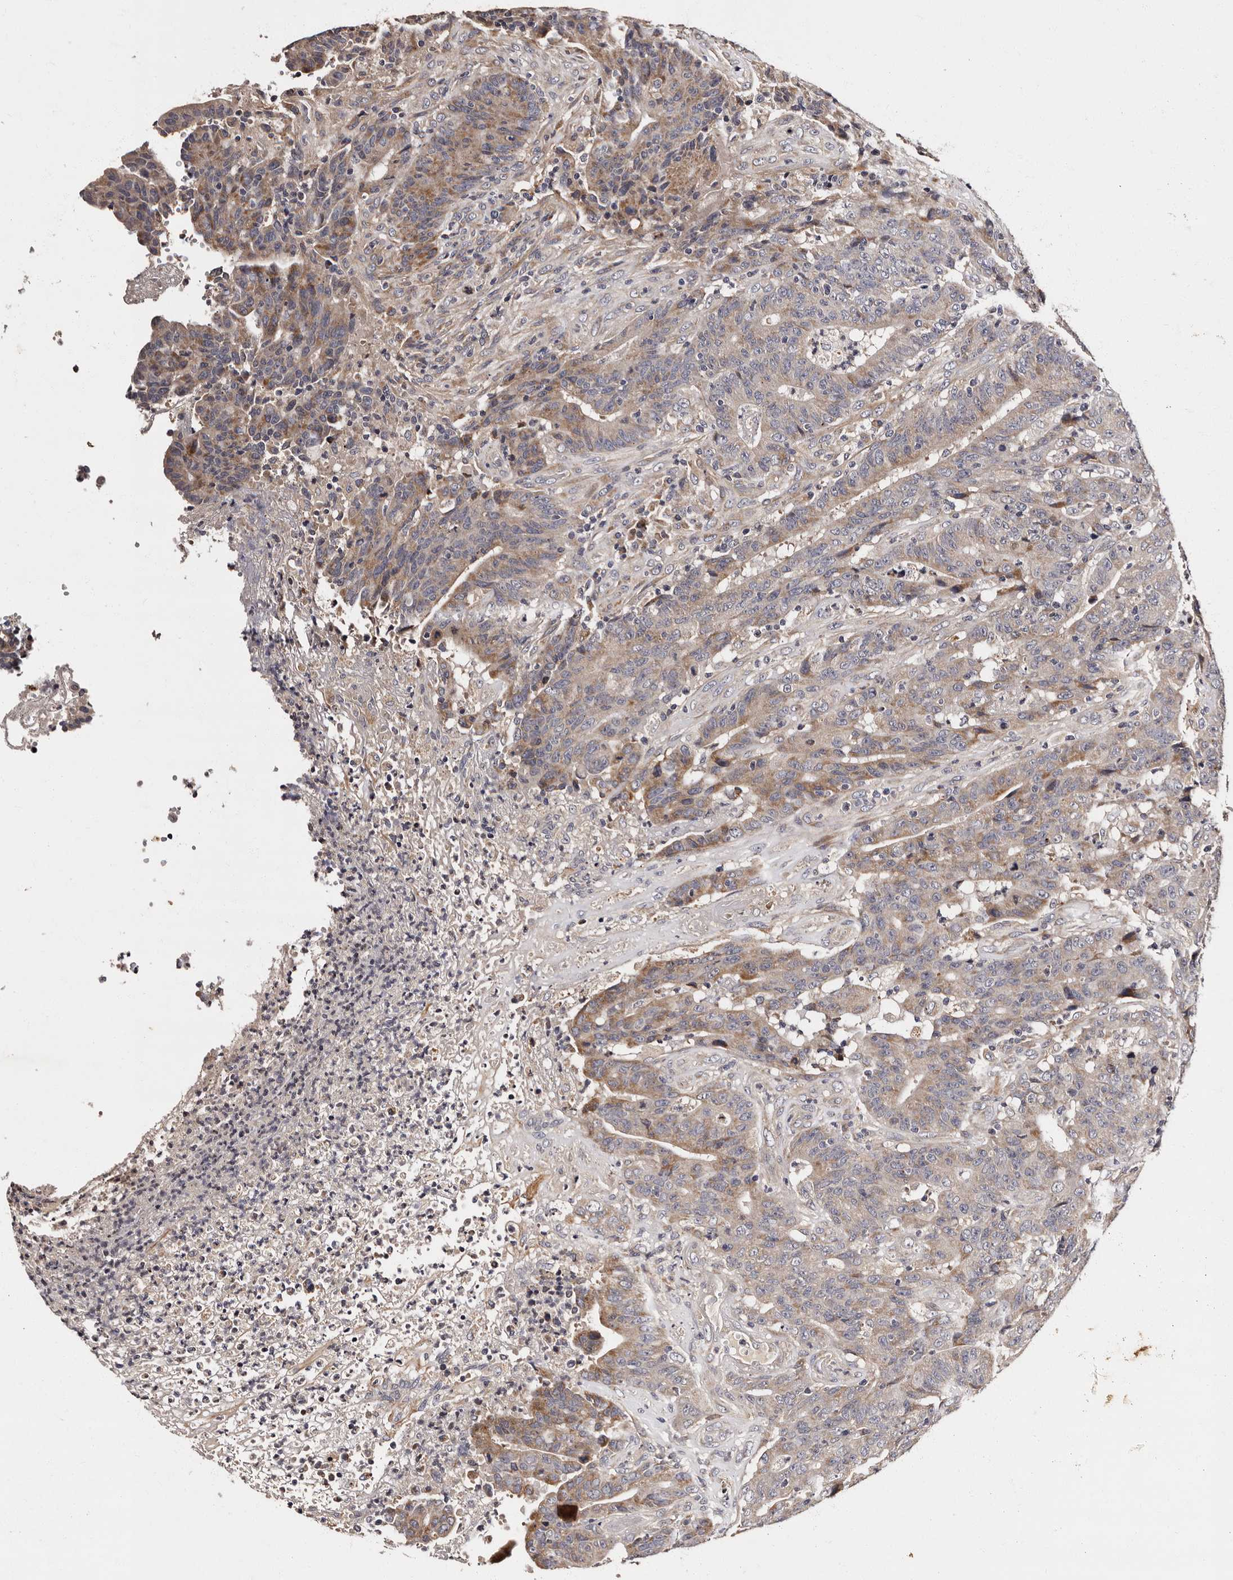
{"staining": {"intensity": "weak", "quantity": ">75%", "location": "cytoplasmic/membranous"}, "tissue": "colorectal cancer", "cell_type": "Tumor cells", "image_type": "cancer", "snomed": [{"axis": "morphology", "description": "Normal tissue, NOS"}, {"axis": "morphology", "description": "Adenocarcinoma, NOS"}, {"axis": "topography", "description": "Colon"}], "caption": "Immunohistochemical staining of human colorectal cancer (adenocarcinoma) displays low levels of weak cytoplasmic/membranous protein expression in about >75% of tumor cells.", "gene": "ADCK5", "patient": {"sex": "female", "age": 75}}